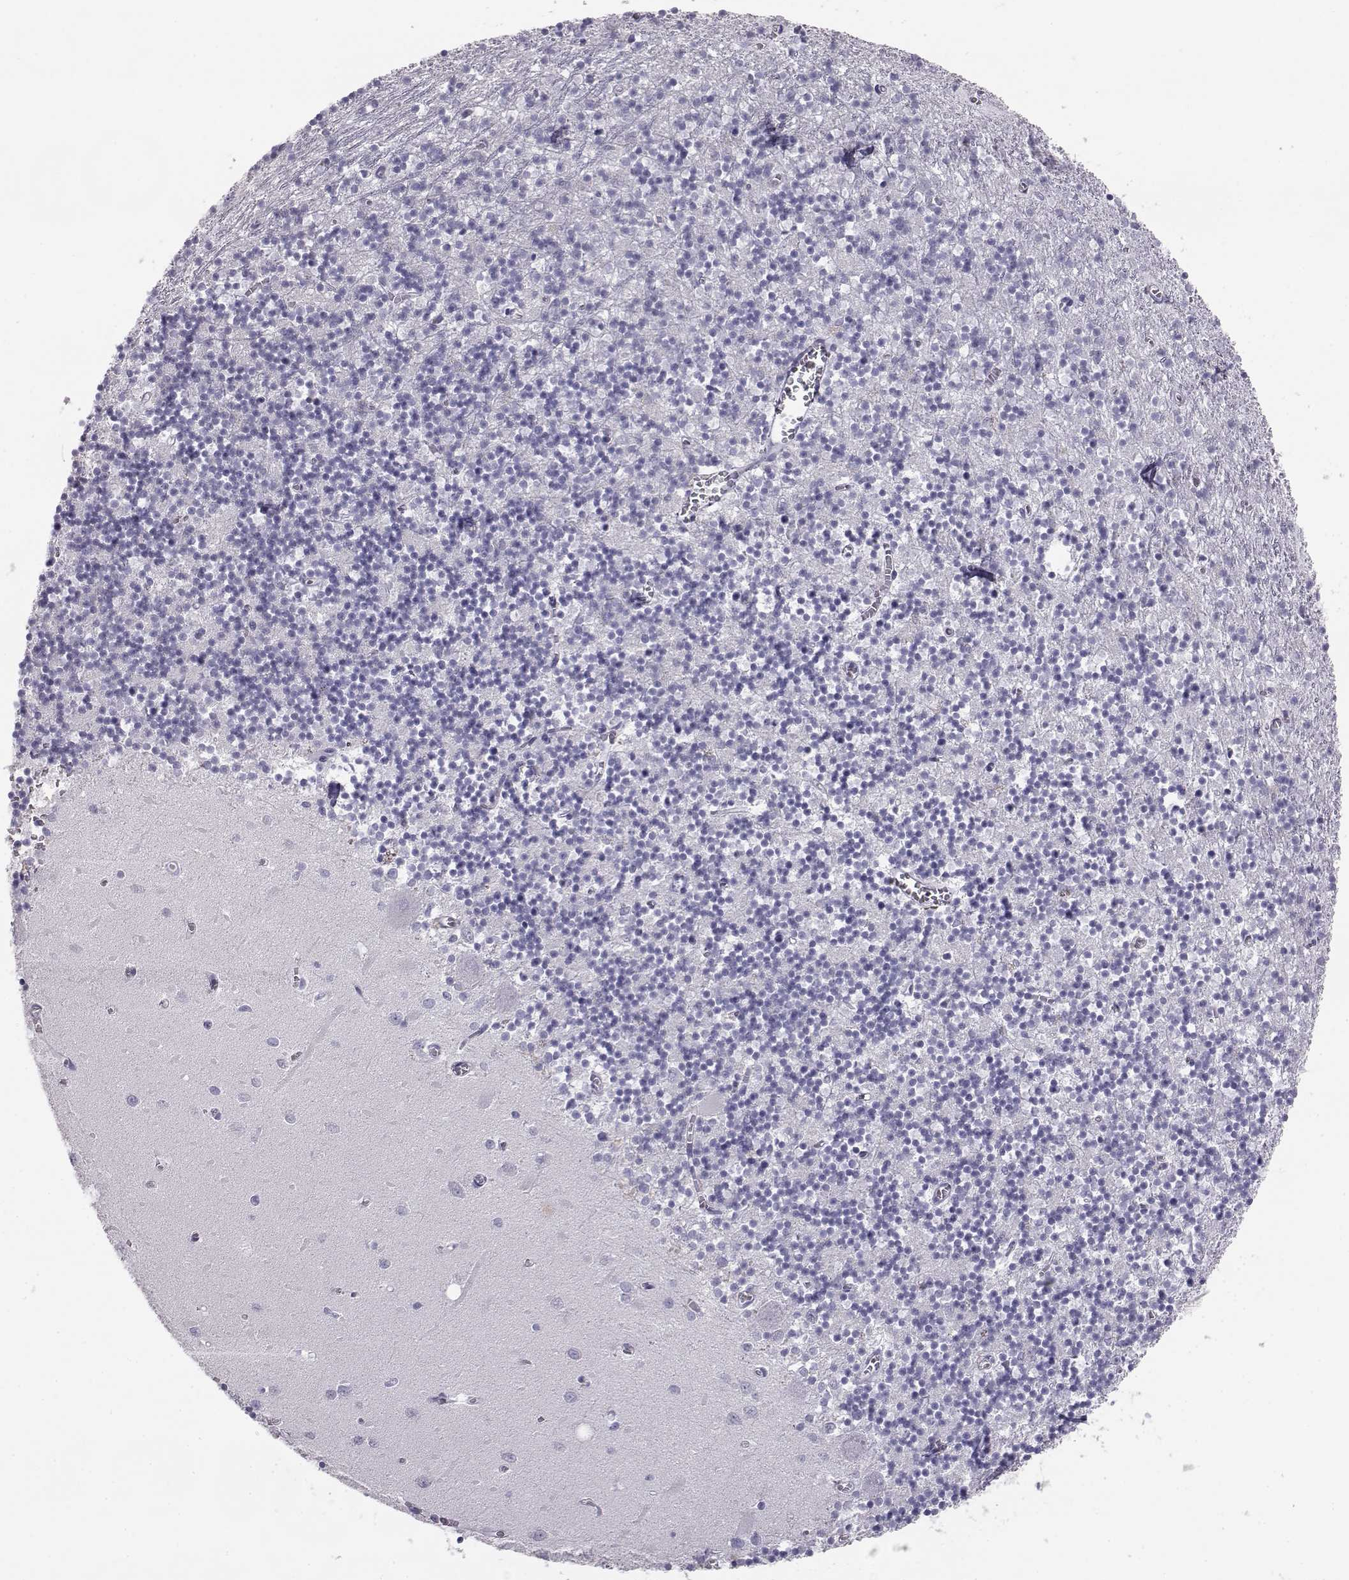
{"staining": {"intensity": "negative", "quantity": "none", "location": "none"}, "tissue": "cerebellum", "cell_type": "Cells in granular layer", "image_type": "normal", "snomed": [{"axis": "morphology", "description": "Normal tissue, NOS"}, {"axis": "topography", "description": "Cerebellum"}], "caption": "Cells in granular layer are negative for brown protein staining in unremarkable cerebellum. Brightfield microscopy of immunohistochemistry (IHC) stained with DAB (brown) and hematoxylin (blue), captured at high magnification.", "gene": "ITLN1", "patient": {"sex": "female", "age": 64}}